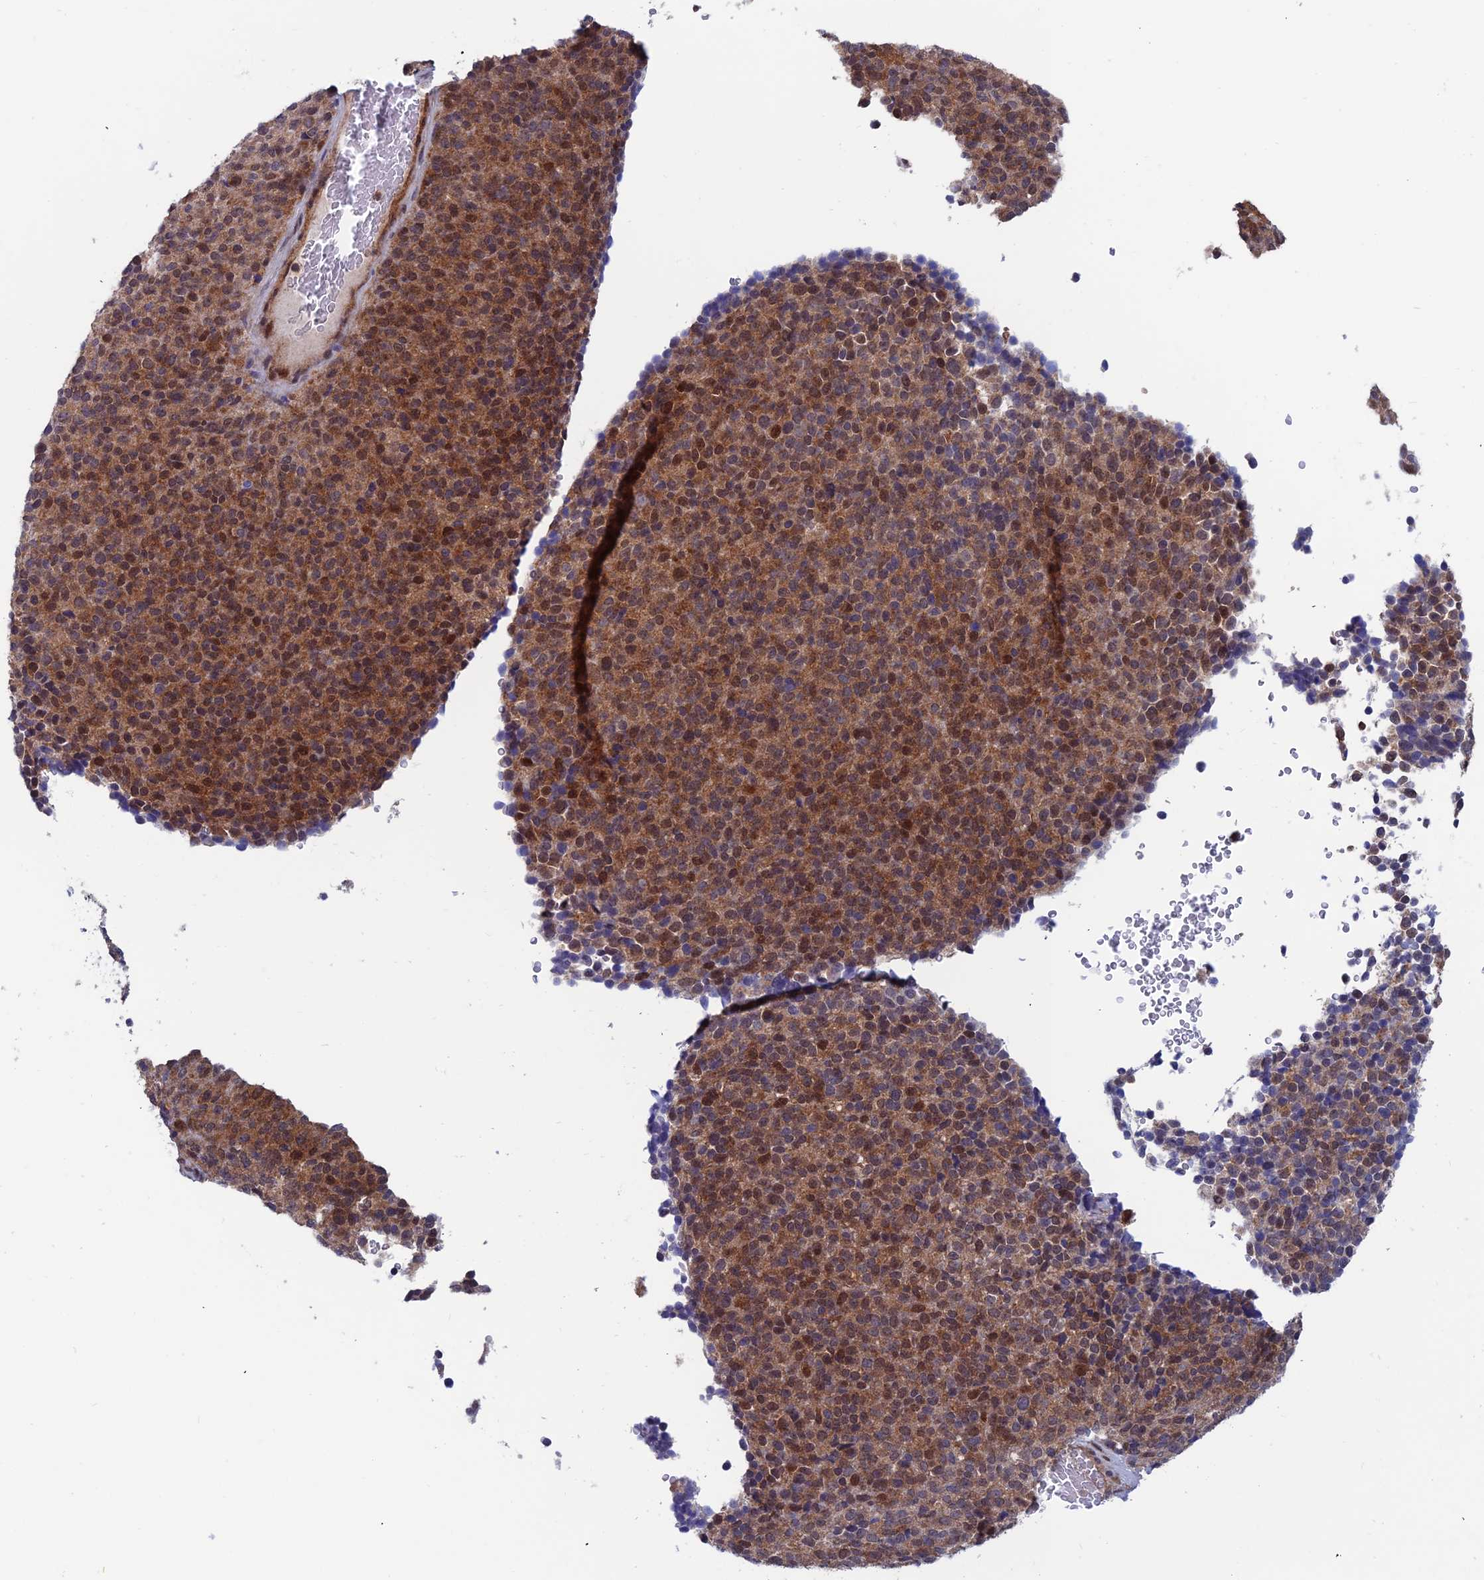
{"staining": {"intensity": "moderate", "quantity": ">75%", "location": "cytoplasmic/membranous,nuclear"}, "tissue": "melanoma", "cell_type": "Tumor cells", "image_type": "cancer", "snomed": [{"axis": "morphology", "description": "Malignant melanoma, Metastatic site"}, {"axis": "topography", "description": "Brain"}], "caption": "Immunohistochemistry image of neoplastic tissue: human malignant melanoma (metastatic site) stained using immunohistochemistry displays medium levels of moderate protein expression localized specifically in the cytoplasmic/membranous and nuclear of tumor cells, appearing as a cytoplasmic/membranous and nuclear brown color.", "gene": "IGBP1", "patient": {"sex": "female", "age": 56}}